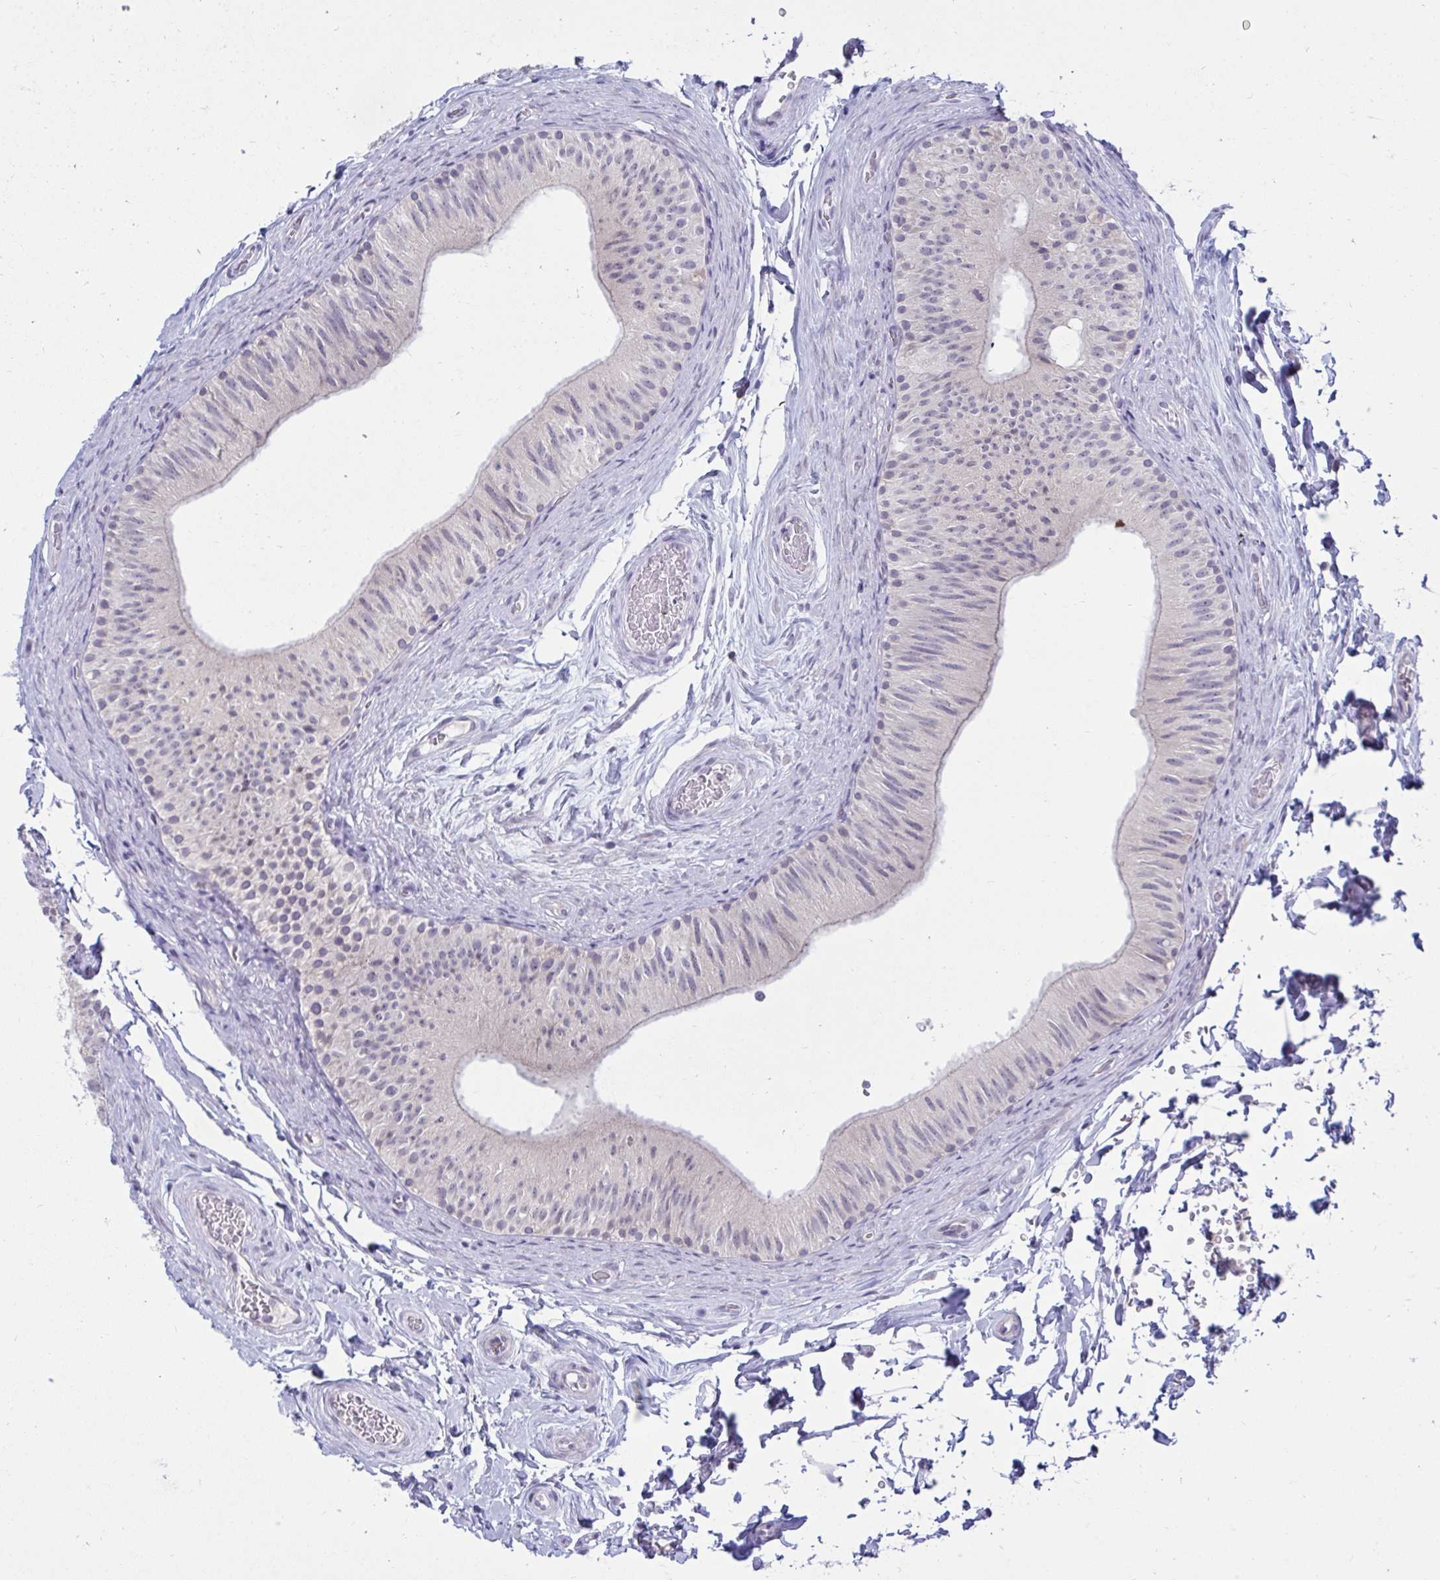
{"staining": {"intensity": "negative", "quantity": "none", "location": "none"}, "tissue": "epididymis", "cell_type": "Glandular cells", "image_type": "normal", "snomed": [{"axis": "morphology", "description": "Normal tissue, NOS"}, {"axis": "topography", "description": "Epididymis, spermatic cord, NOS"}, {"axis": "topography", "description": "Epididymis"}], "caption": "IHC micrograph of unremarkable epididymis: human epididymis stained with DAB (3,3'-diaminobenzidine) shows no significant protein staining in glandular cells.", "gene": "ARPP19", "patient": {"sex": "male", "age": 31}}